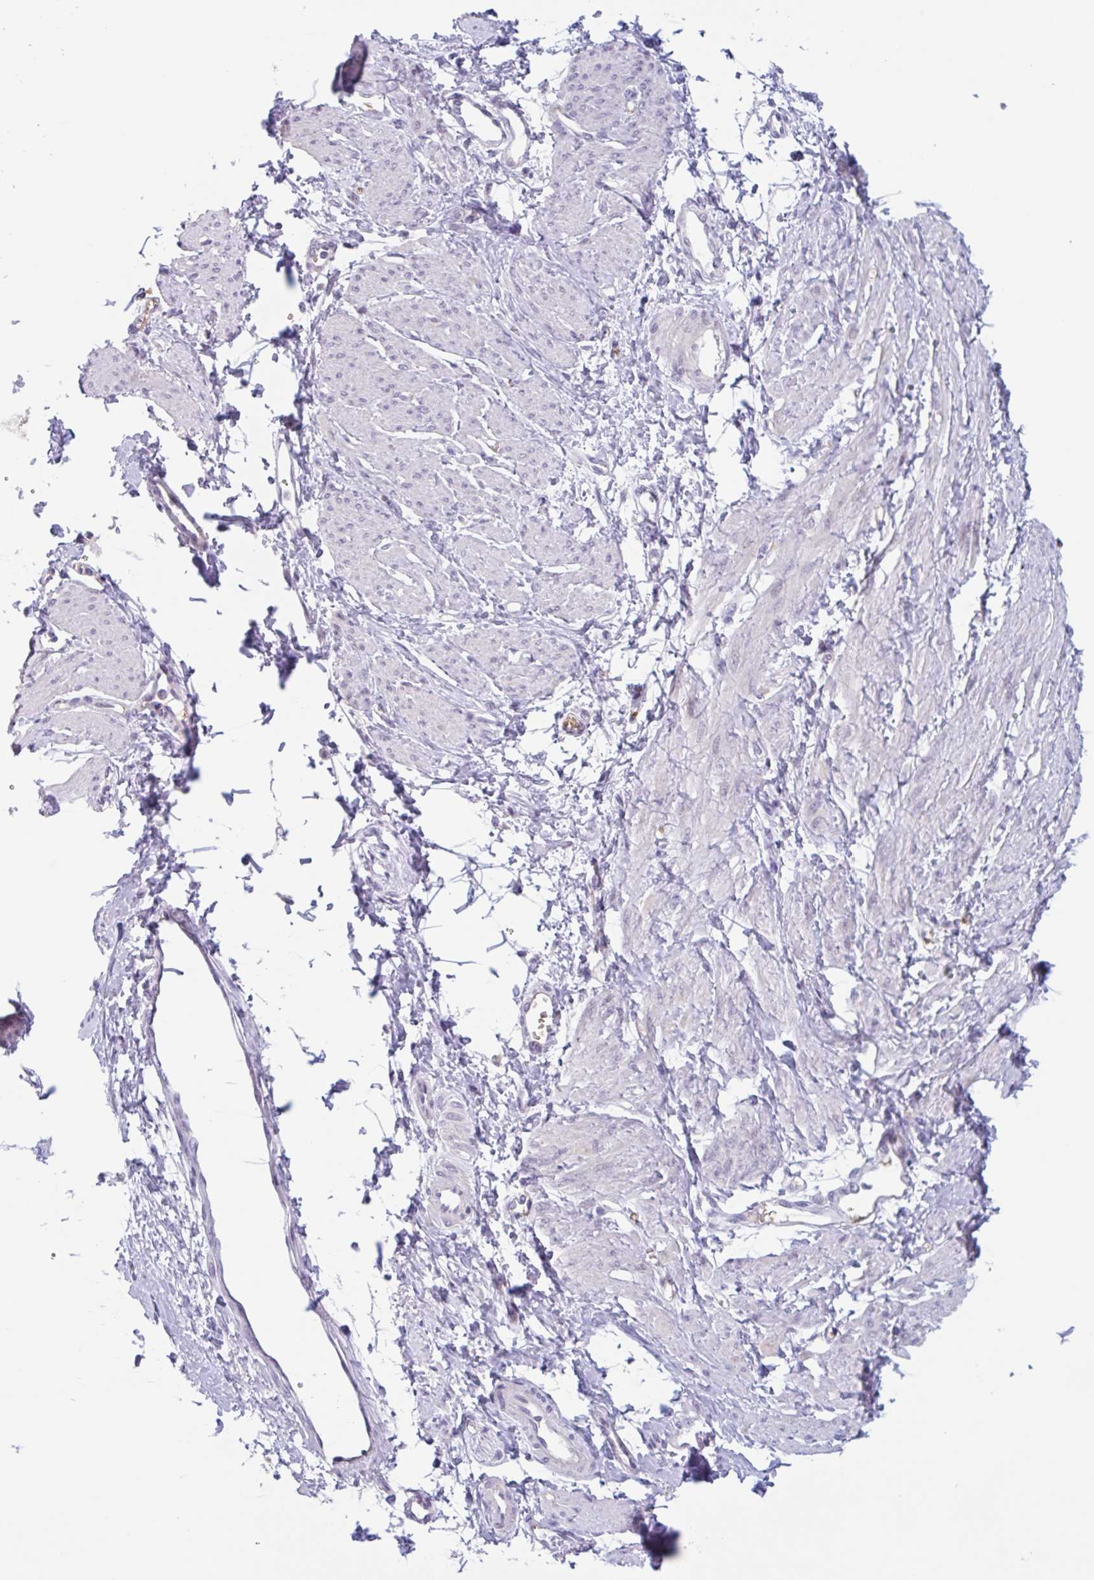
{"staining": {"intensity": "negative", "quantity": "none", "location": "none"}, "tissue": "smooth muscle", "cell_type": "Smooth muscle cells", "image_type": "normal", "snomed": [{"axis": "morphology", "description": "Normal tissue, NOS"}, {"axis": "topography", "description": "Smooth muscle"}, {"axis": "topography", "description": "Uterus"}], "caption": "DAB (3,3'-diaminobenzidine) immunohistochemical staining of benign smooth muscle reveals no significant expression in smooth muscle cells.", "gene": "RHAG", "patient": {"sex": "female", "age": 39}}